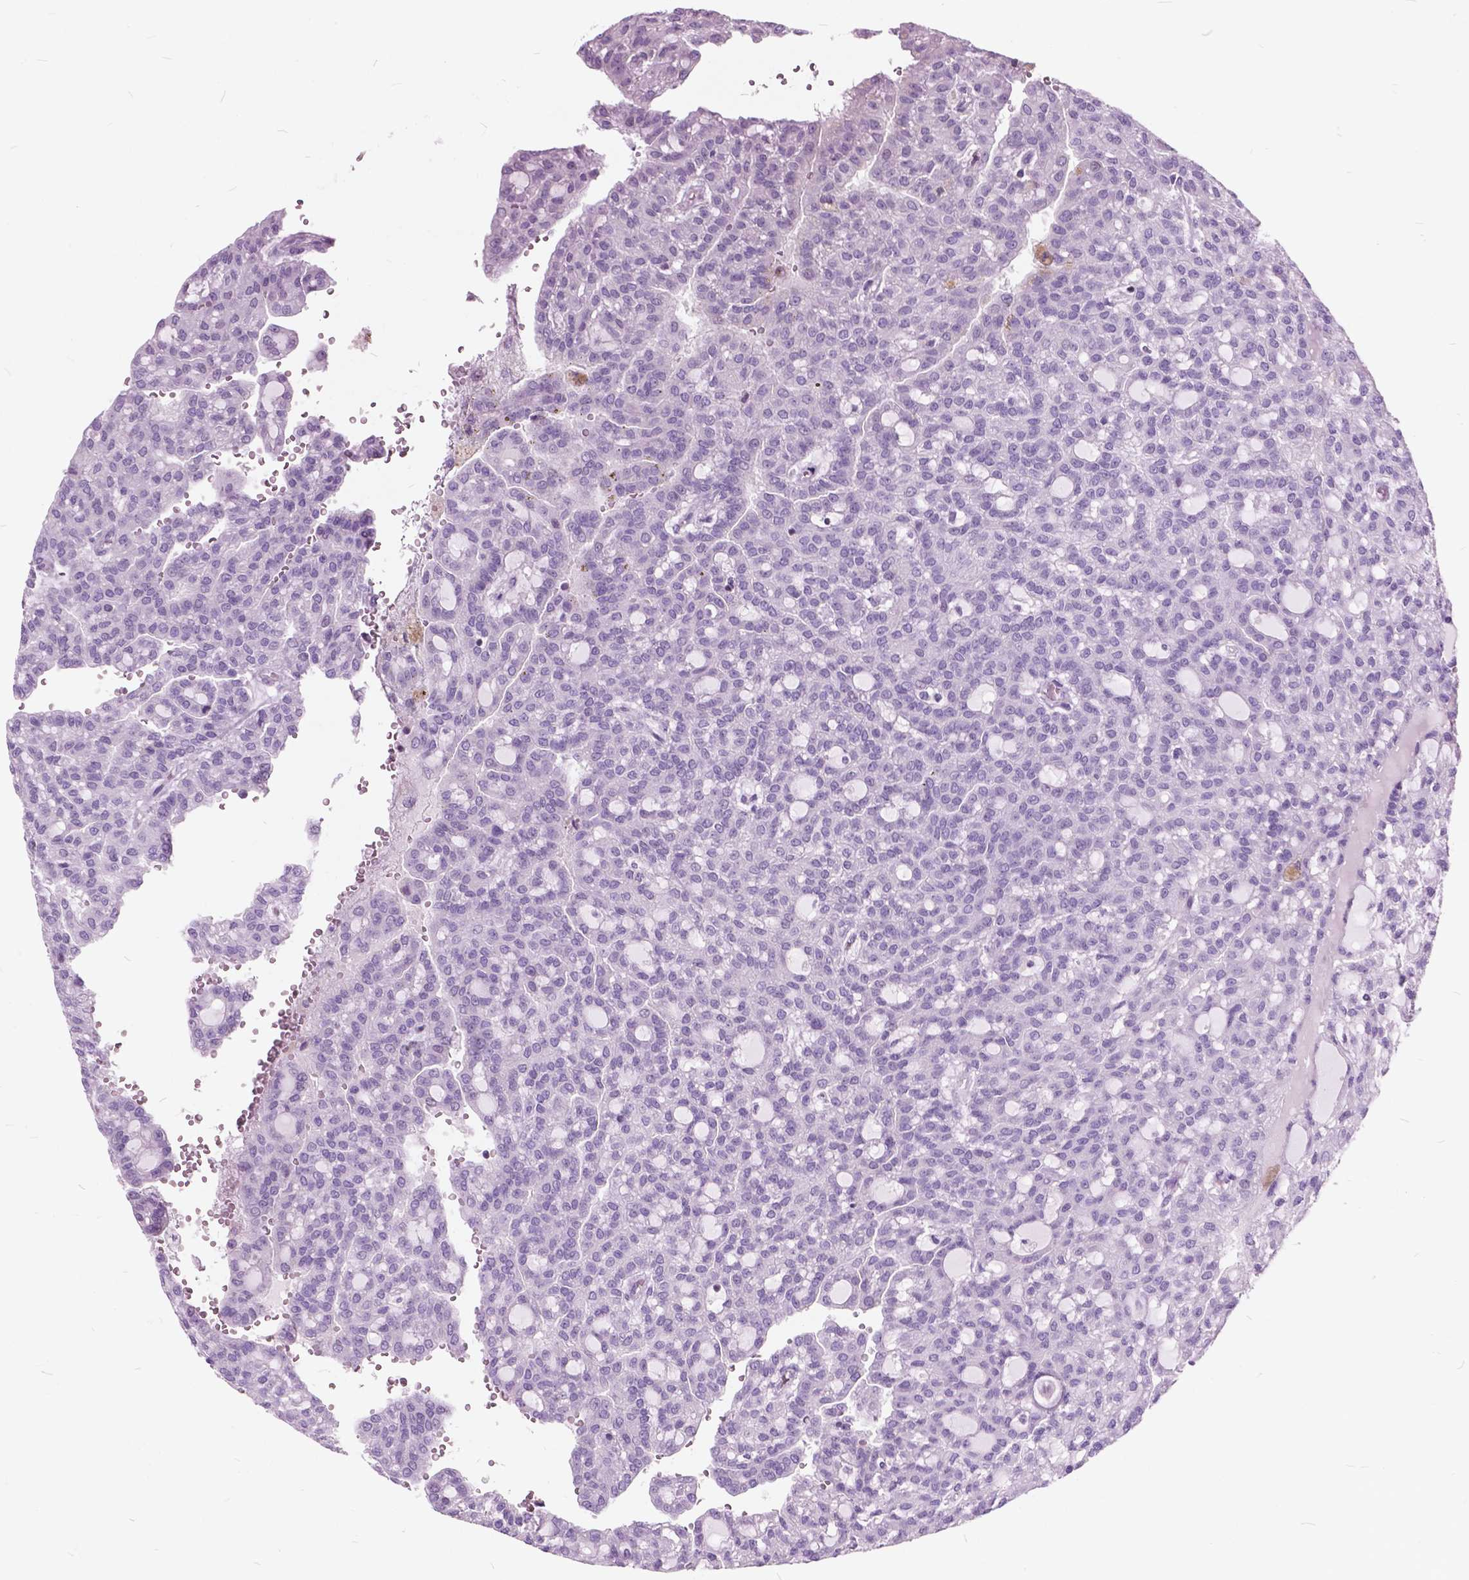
{"staining": {"intensity": "negative", "quantity": "none", "location": "none"}, "tissue": "renal cancer", "cell_type": "Tumor cells", "image_type": "cancer", "snomed": [{"axis": "morphology", "description": "Adenocarcinoma, NOS"}, {"axis": "topography", "description": "Kidney"}], "caption": "There is no significant staining in tumor cells of renal cancer.", "gene": "SP140", "patient": {"sex": "male", "age": 63}}